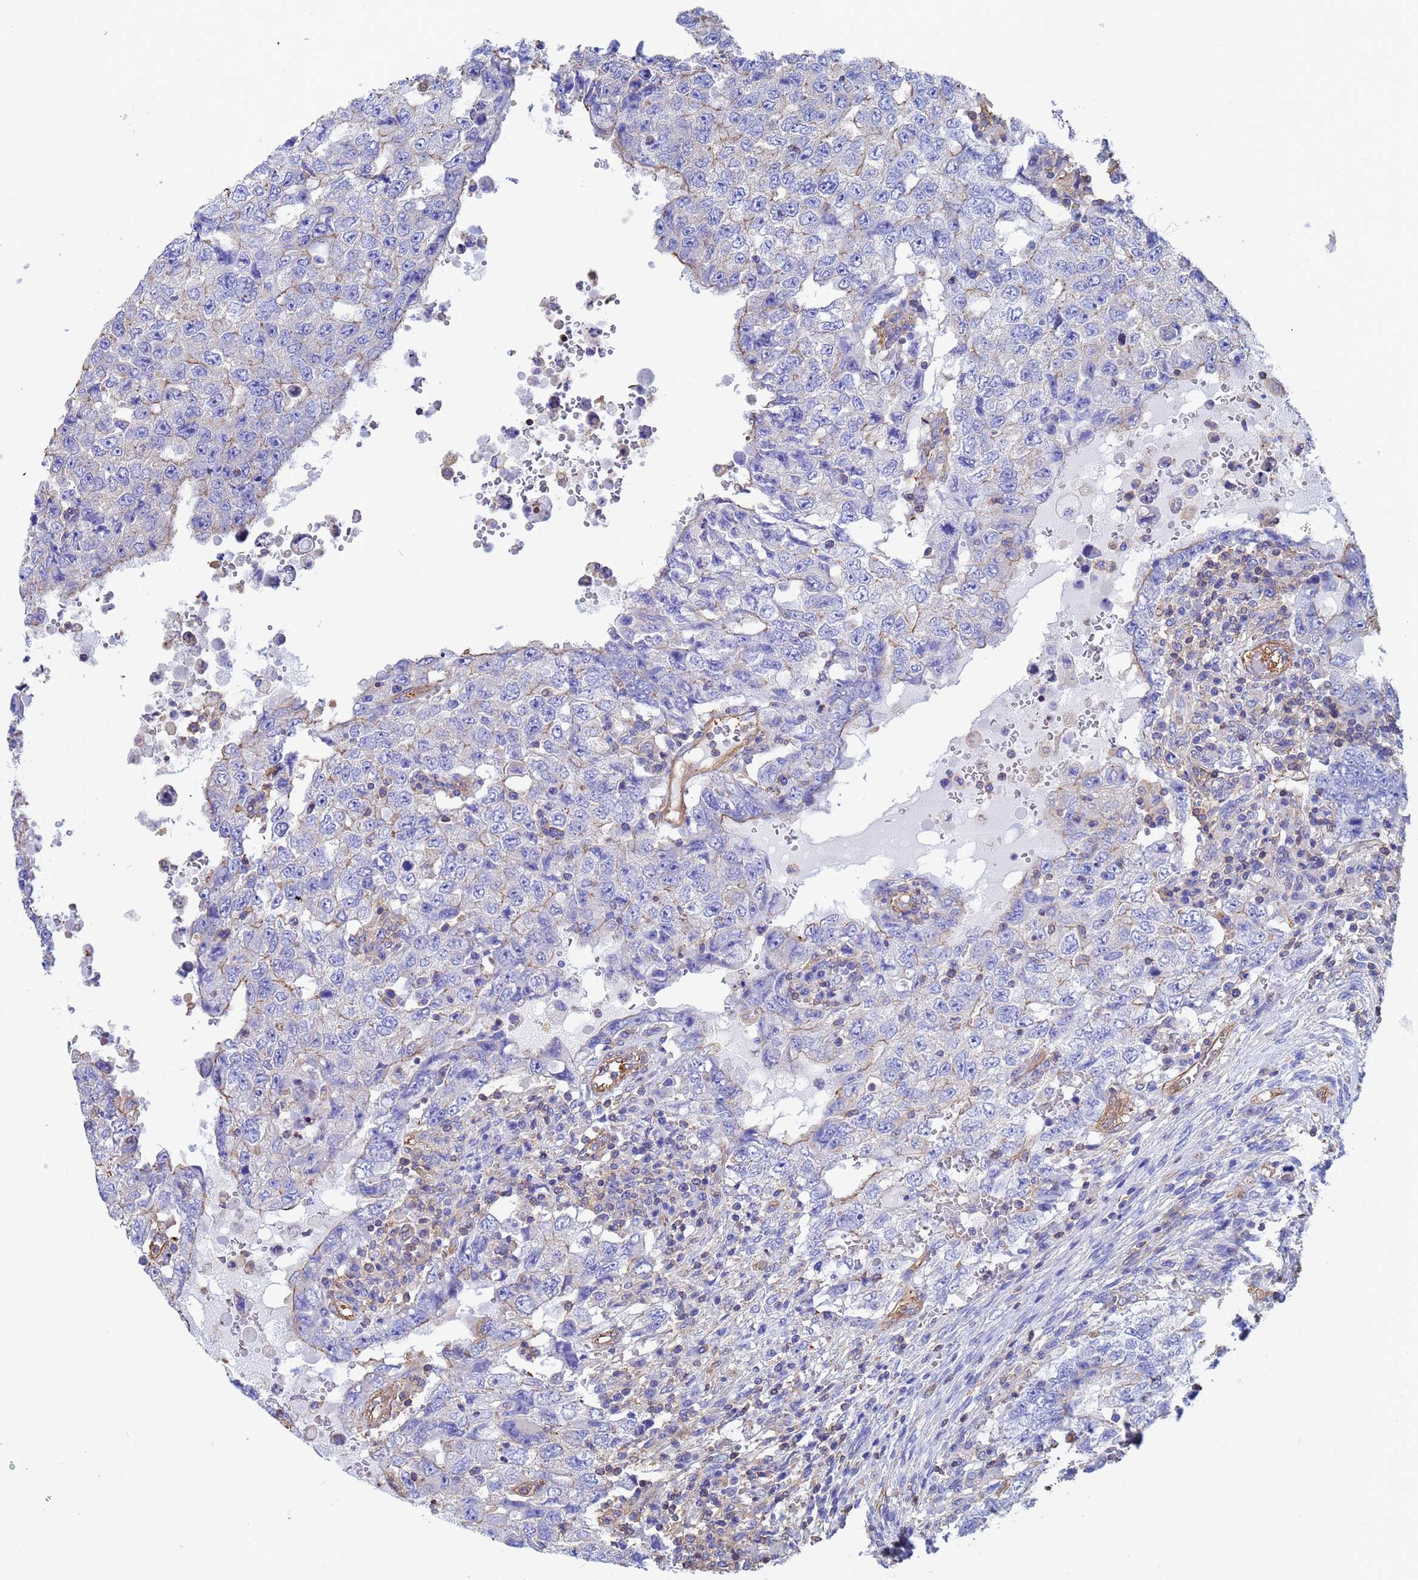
{"staining": {"intensity": "negative", "quantity": "none", "location": "none"}, "tissue": "testis cancer", "cell_type": "Tumor cells", "image_type": "cancer", "snomed": [{"axis": "morphology", "description": "Carcinoma, Embryonal, NOS"}, {"axis": "topography", "description": "Testis"}], "caption": "DAB immunohistochemical staining of testis embryonal carcinoma displays no significant expression in tumor cells.", "gene": "MYL12A", "patient": {"sex": "male", "age": 26}}